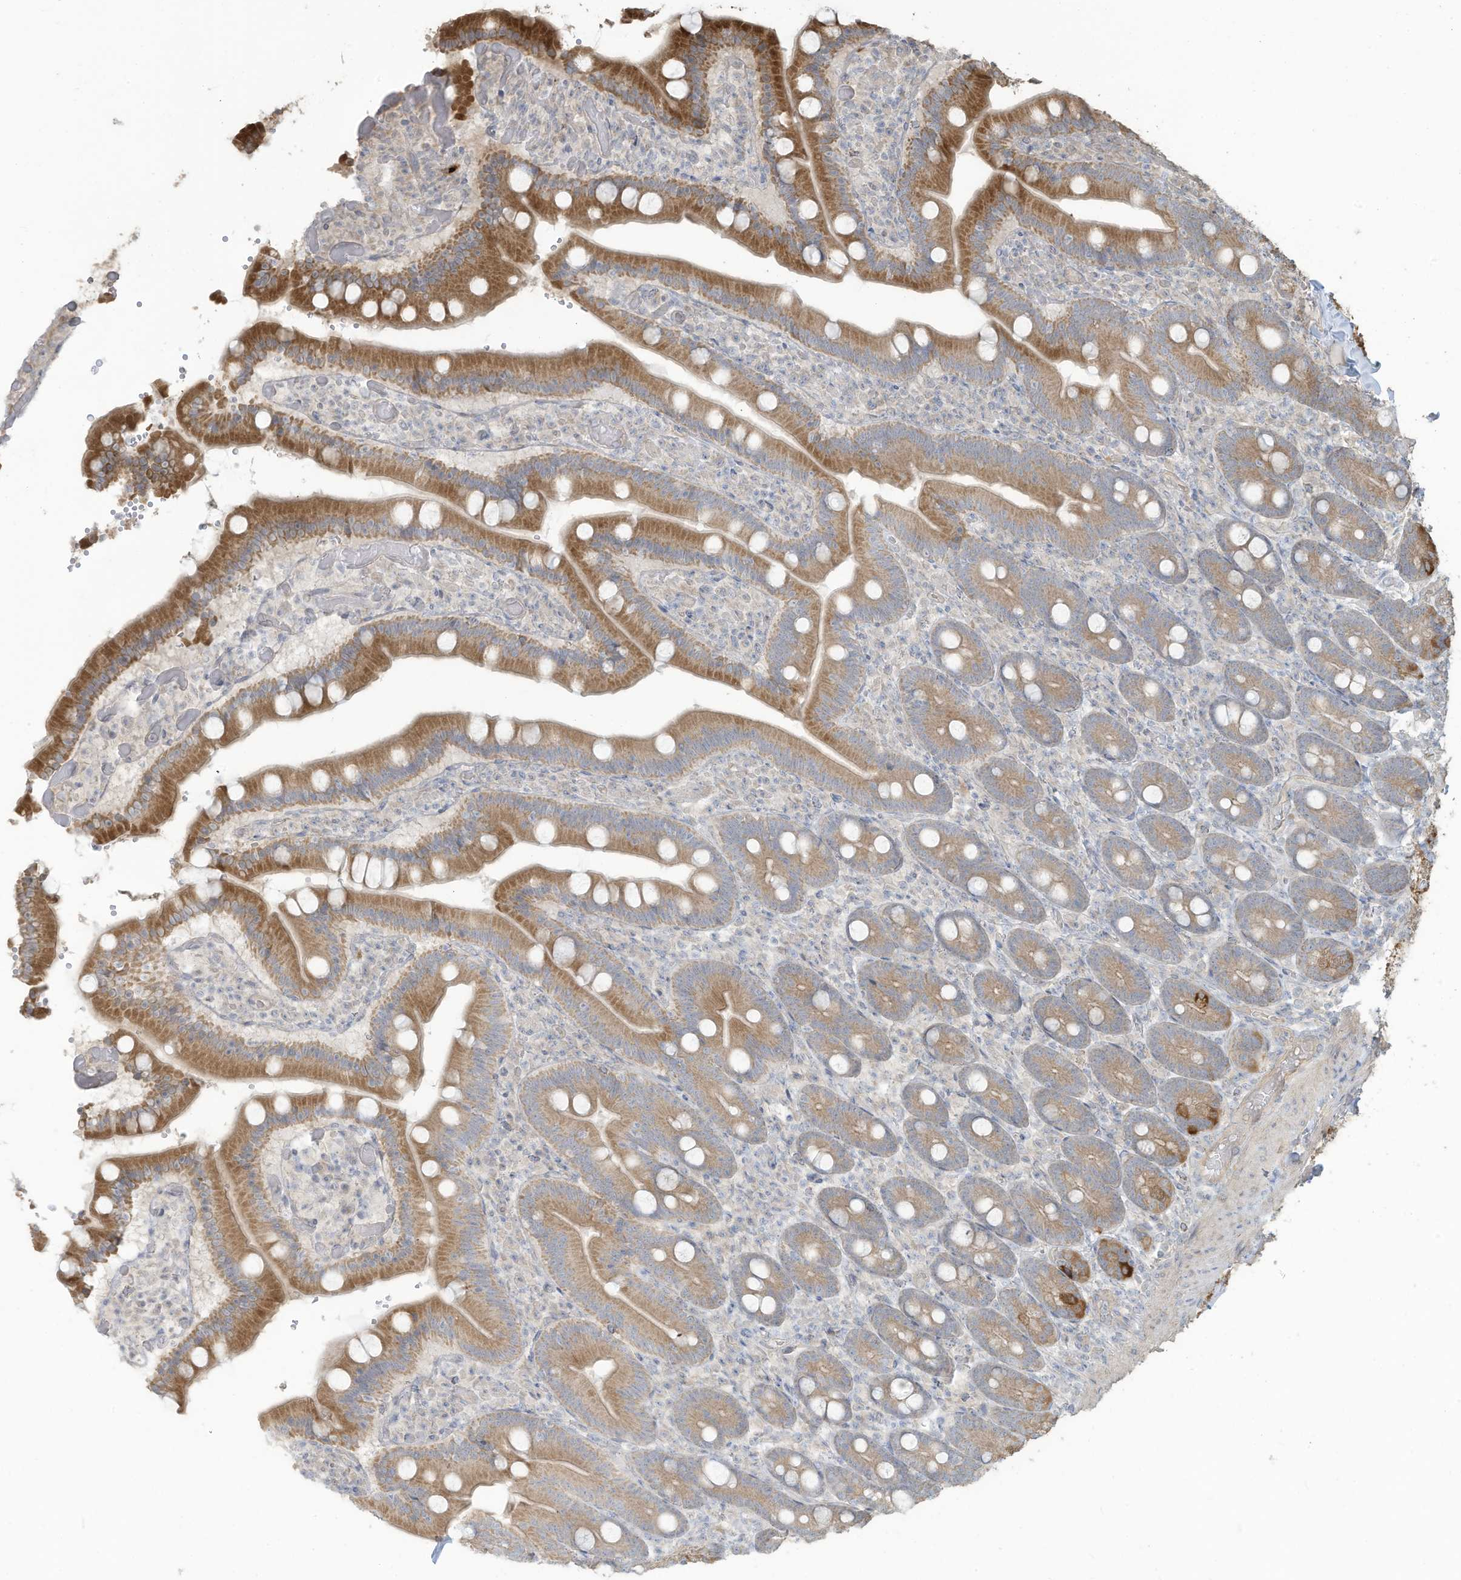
{"staining": {"intensity": "moderate", "quantity": ">75%", "location": "cytoplasmic/membranous"}, "tissue": "duodenum", "cell_type": "Glandular cells", "image_type": "normal", "snomed": [{"axis": "morphology", "description": "Normal tissue, NOS"}, {"axis": "topography", "description": "Duodenum"}], "caption": "Protein staining by IHC reveals moderate cytoplasmic/membranous positivity in approximately >75% of glandular cells in unremarkable duodenum. Nuclei are stained in blue.", "gene": "MAGIX", "patient": {"sex": "female", "age": 62}}